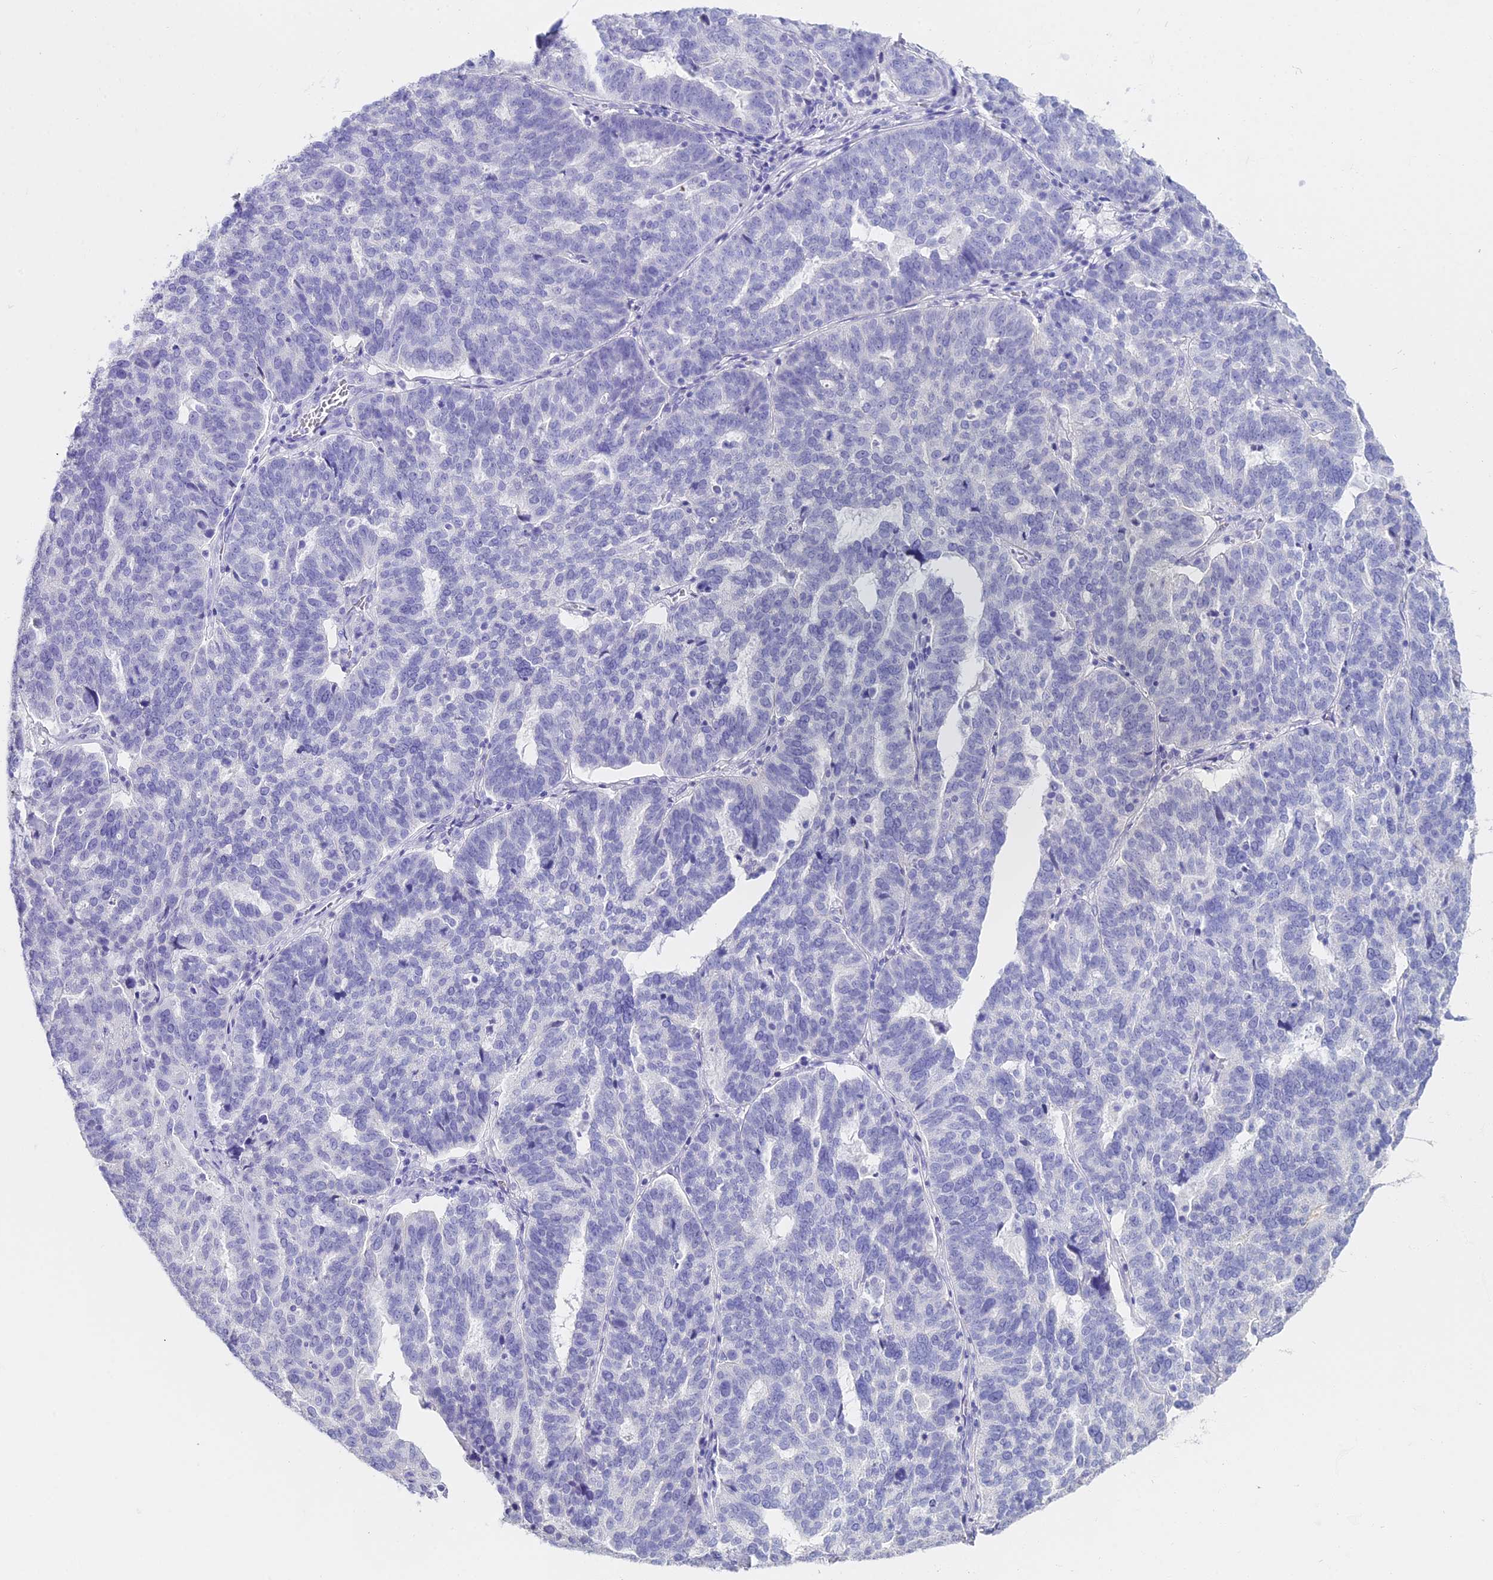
{"staining": {"intensity": "negative", "quantity": "none", "location": "none"}, "tissue": "ovarian cancer", "cell_type": "Tumor cells", "image_type": "cancer", "snomed": [{"axis": "morphology", "description": "Cystadenocarcinoma, serous, NOS"}, {"axis": "topography", "description": "Ovary"}], "caption": "The photomicrograph displays no significant staining in tumor cells of ovarian cancer. The staining was performed using DAB (3,3'-diaminobenzidine) to visualize the protein expression in brown, while the nuclei were stained in blue with hematoxylin (Magnification: 20x).", "gene": "ALPP", "patient": {"sex": "female", "age": 59}}